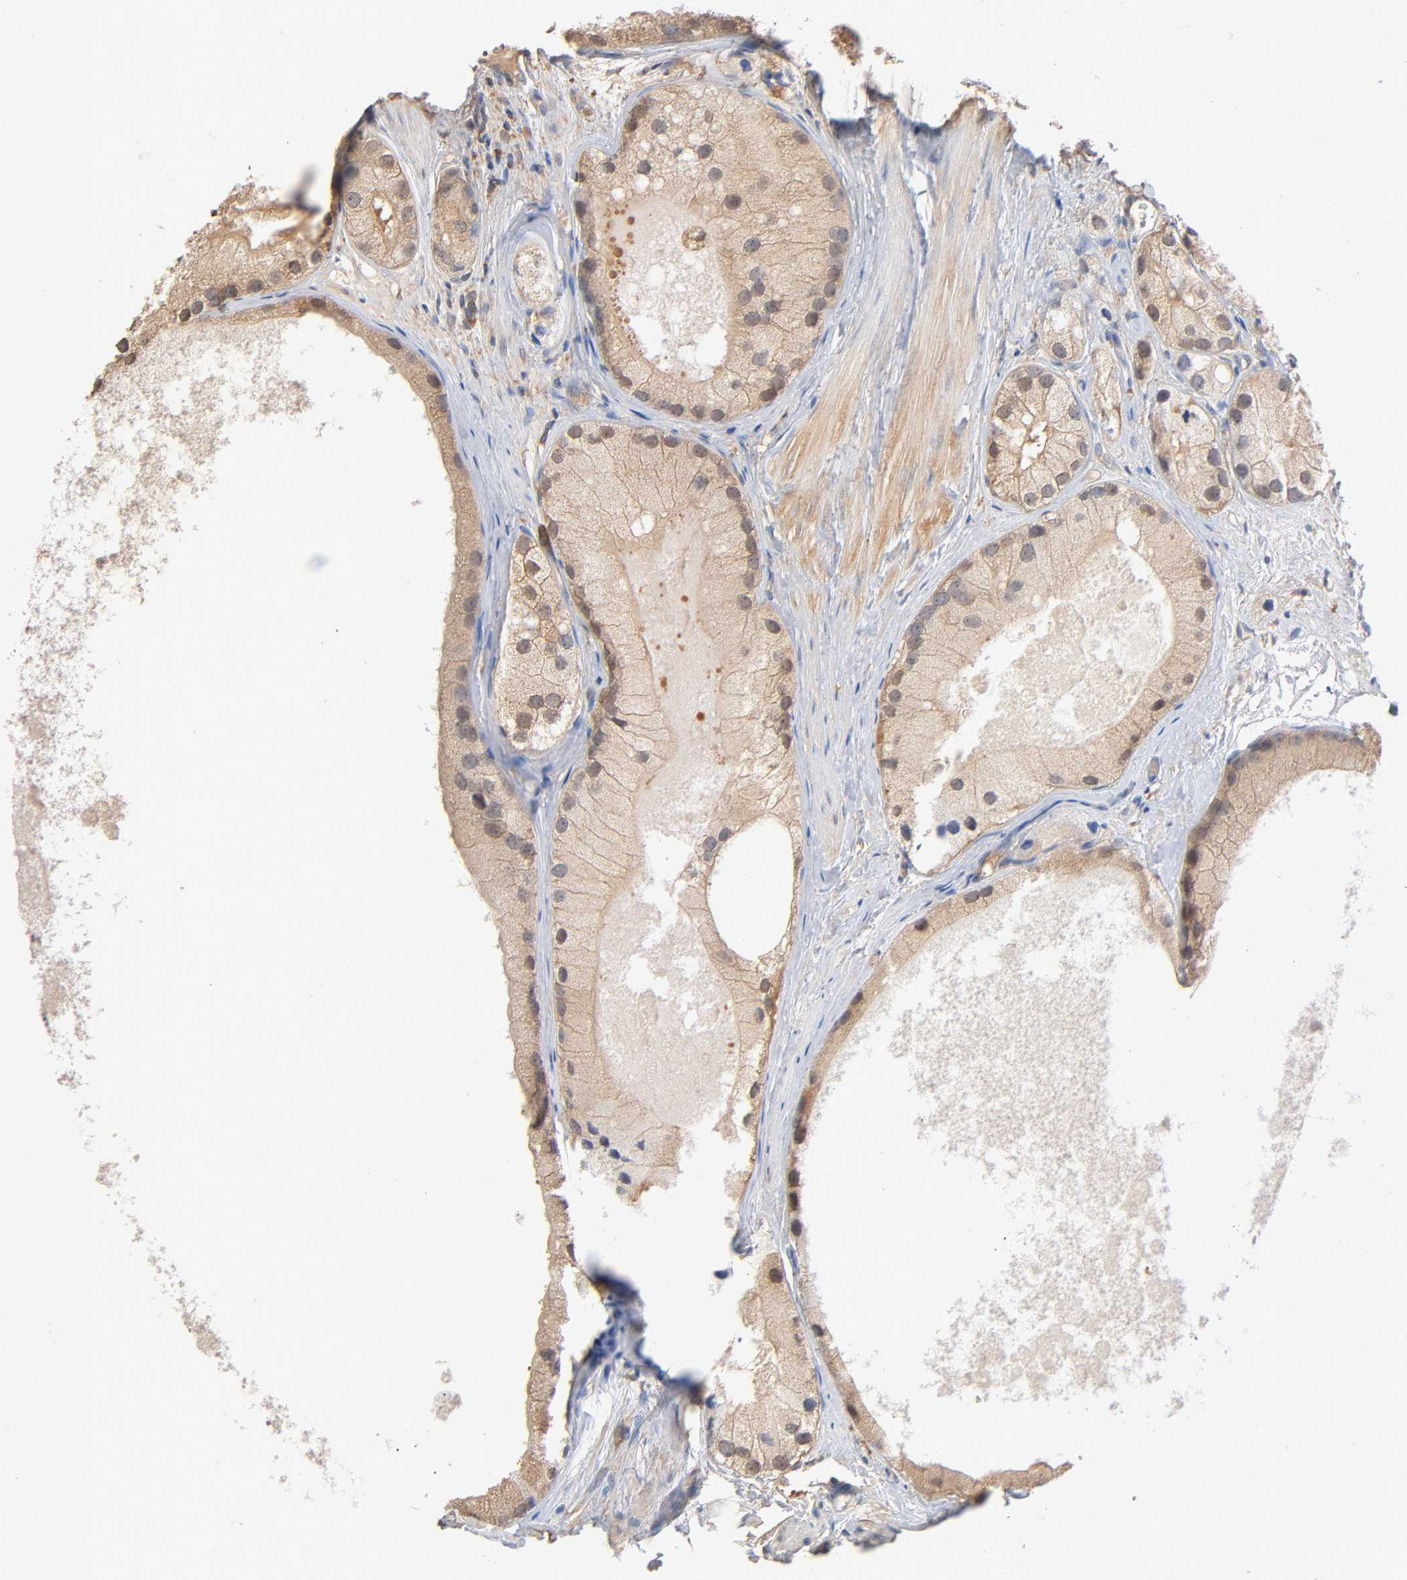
{"staining": {"intensity": "weak", "quantity": ">75%", "location": "cytoplasmic/membranous"}, "tissue": "prostate cancer", "cell_type": "Tumor cells", "image_type": "cancer", "snomed": [{"axis": "morphology", "description": "Adenocarcinoma, Low grade"}, {"axis": "topography", "description": "Prostate"}], "caption": "Protein analysis of prostate cancer tissue exhibits weak cytoplasmic/membranous positivity in approximately >75% of tumor cells.", "gene": "ALDOA", "patient": {"sex": "male", "age": 69}}